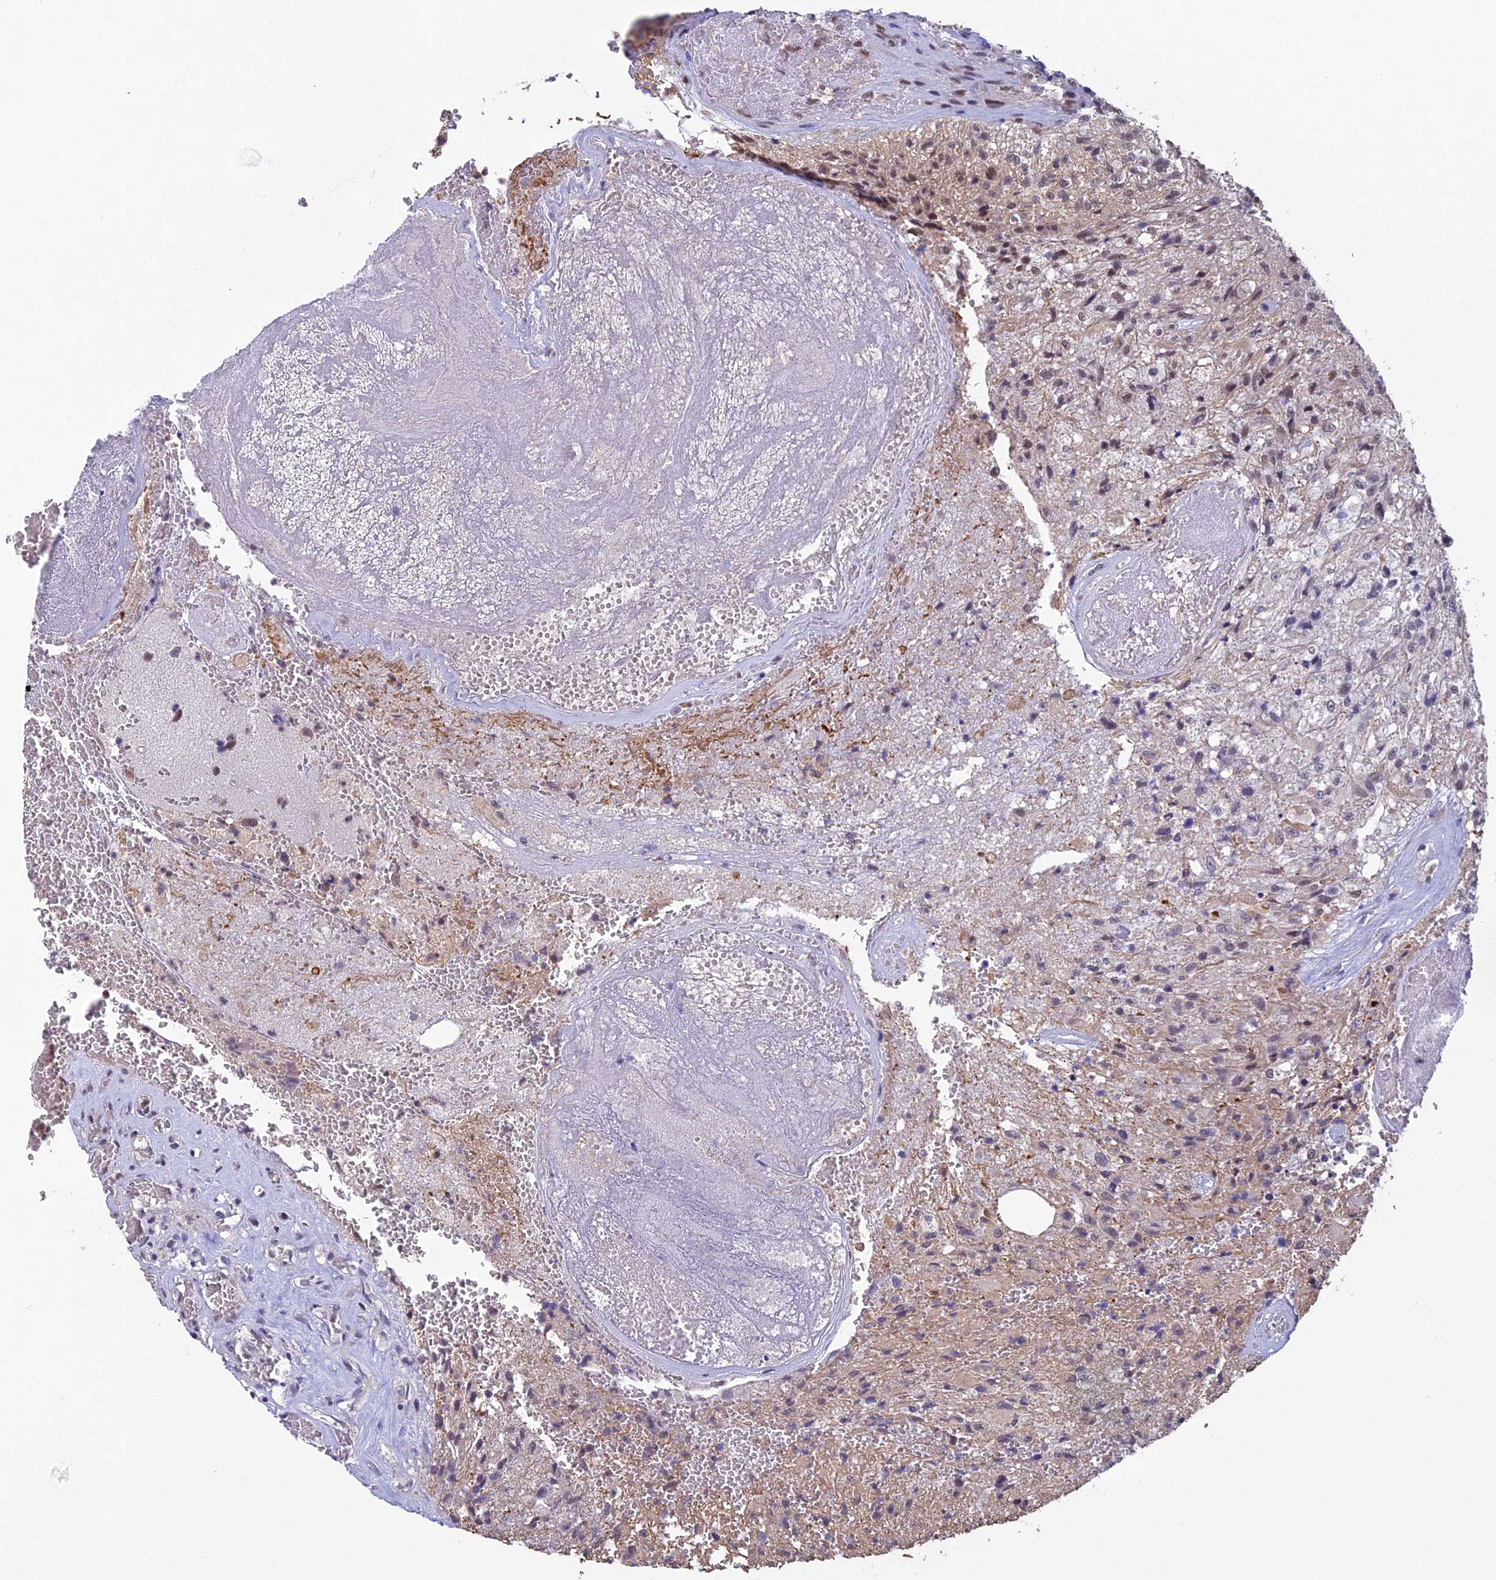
{"staining": {"intensity": "moderate", "quantity": "<25%", "location": "nuclear"}, "tissue": "glioma", "cell_type": "Tumor cells", "image_type": "cancer", "snomed": [{"axis": "morphology", "description": "Glioma, malignant, High grade"}, {"axis": "topography", "description": "Brain"}], "caption": "DAB (3,3'-diaminobenzidine) immunohistochemical staining of human malignant glioma (high-grade) exhibits moderate nuclear protein expression in approximately <25% of tumor cells. (IHC, brightfield microscopy, high magnification).", "gene": "RNF40", "patient": {"sex": "male", "age": 56}}